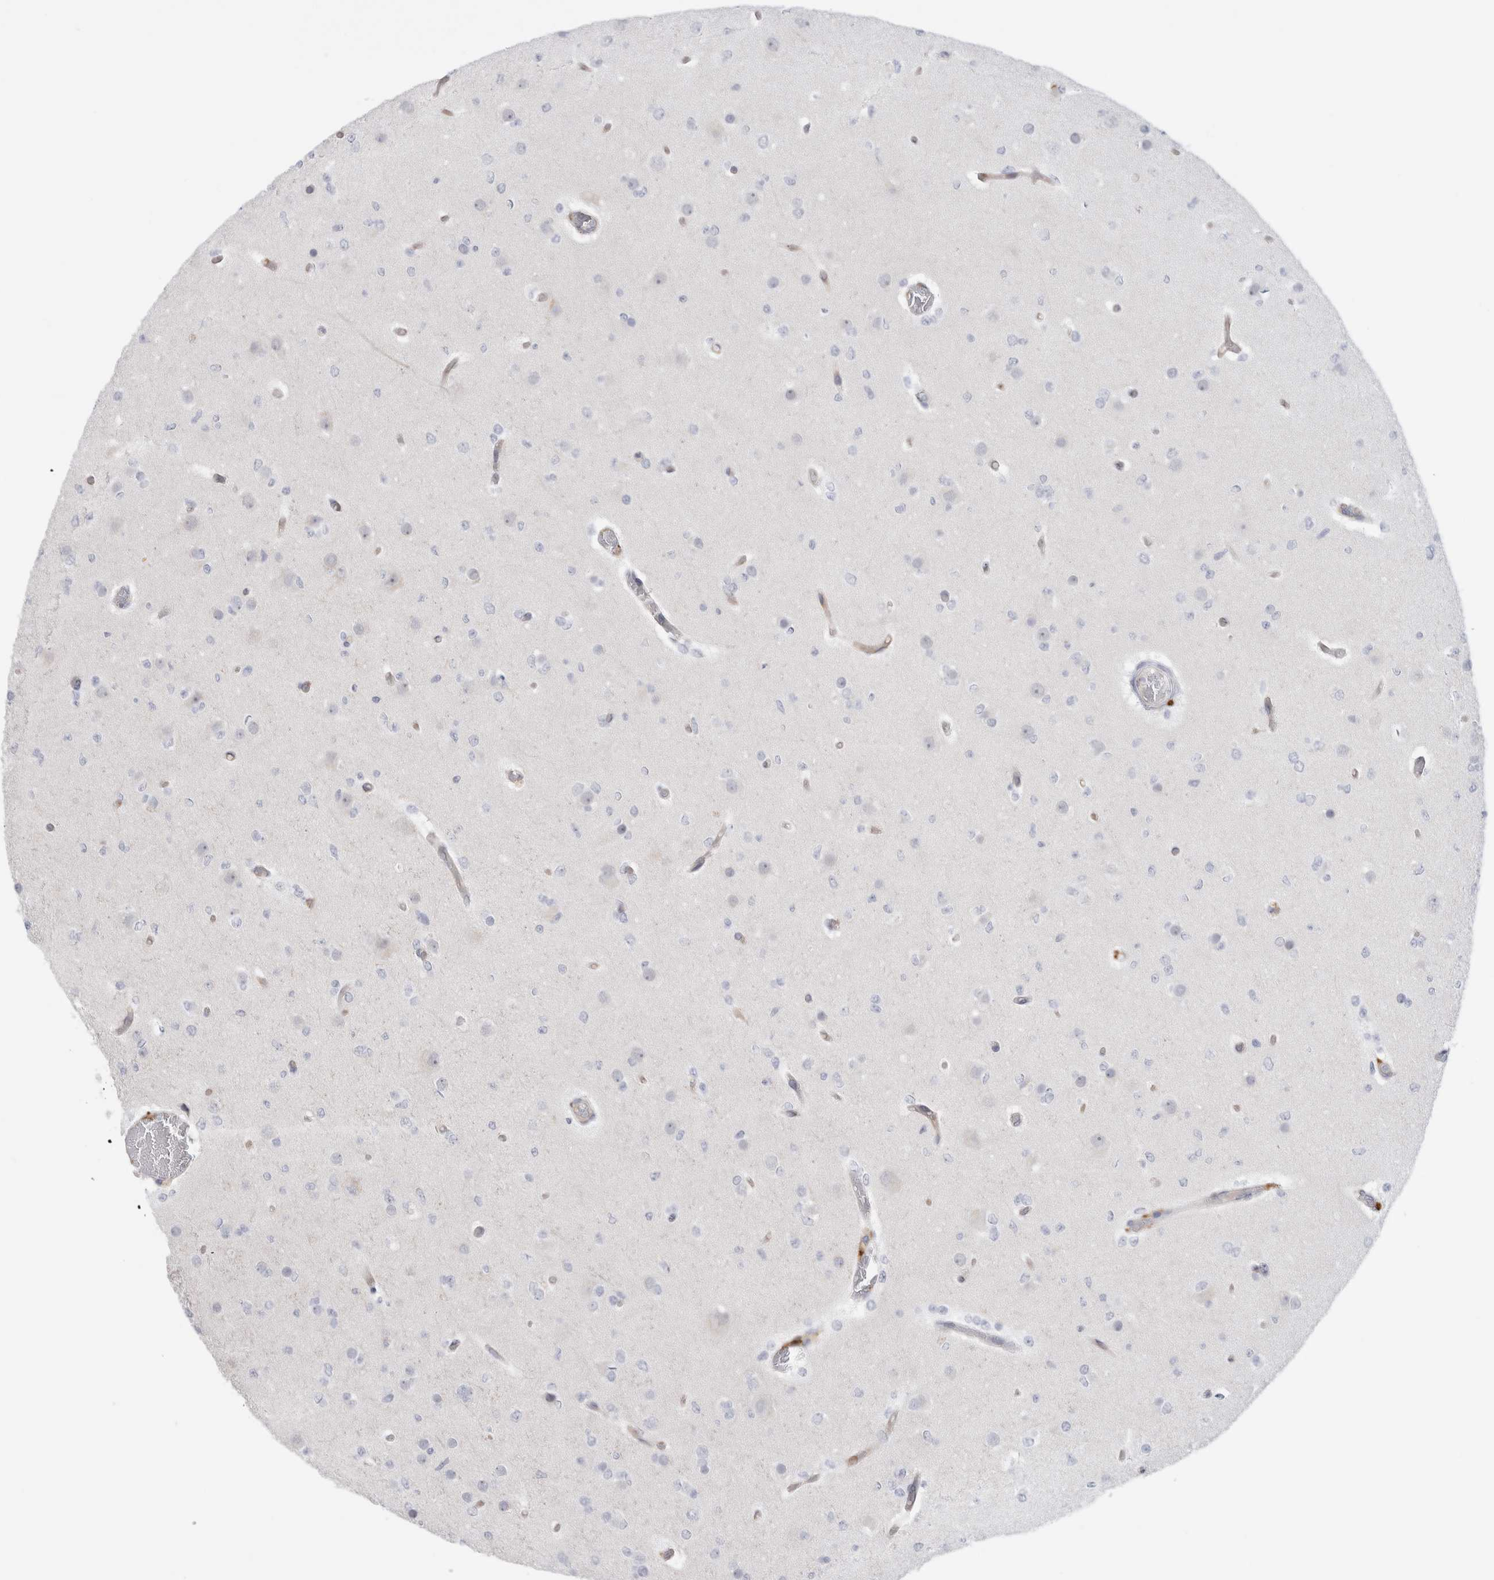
{"staining": {"intensity": "negative", "quantity": "none", "location": "none"}, "tissue": "glioma", "cell_type": "Tumor cells", "image_type": "cancer", "snomed": [{"axis": "morphology", "description": "Glioma, malignant, Low grade"}, {"axis": "topography", "description": "Brain"}], "caption": "This is an IHC image of malignant glioma (low-grade). There is no staining in tumor cells.", "gene": "ANKMY1", "patient": {"sex": "female", "age": 22}}